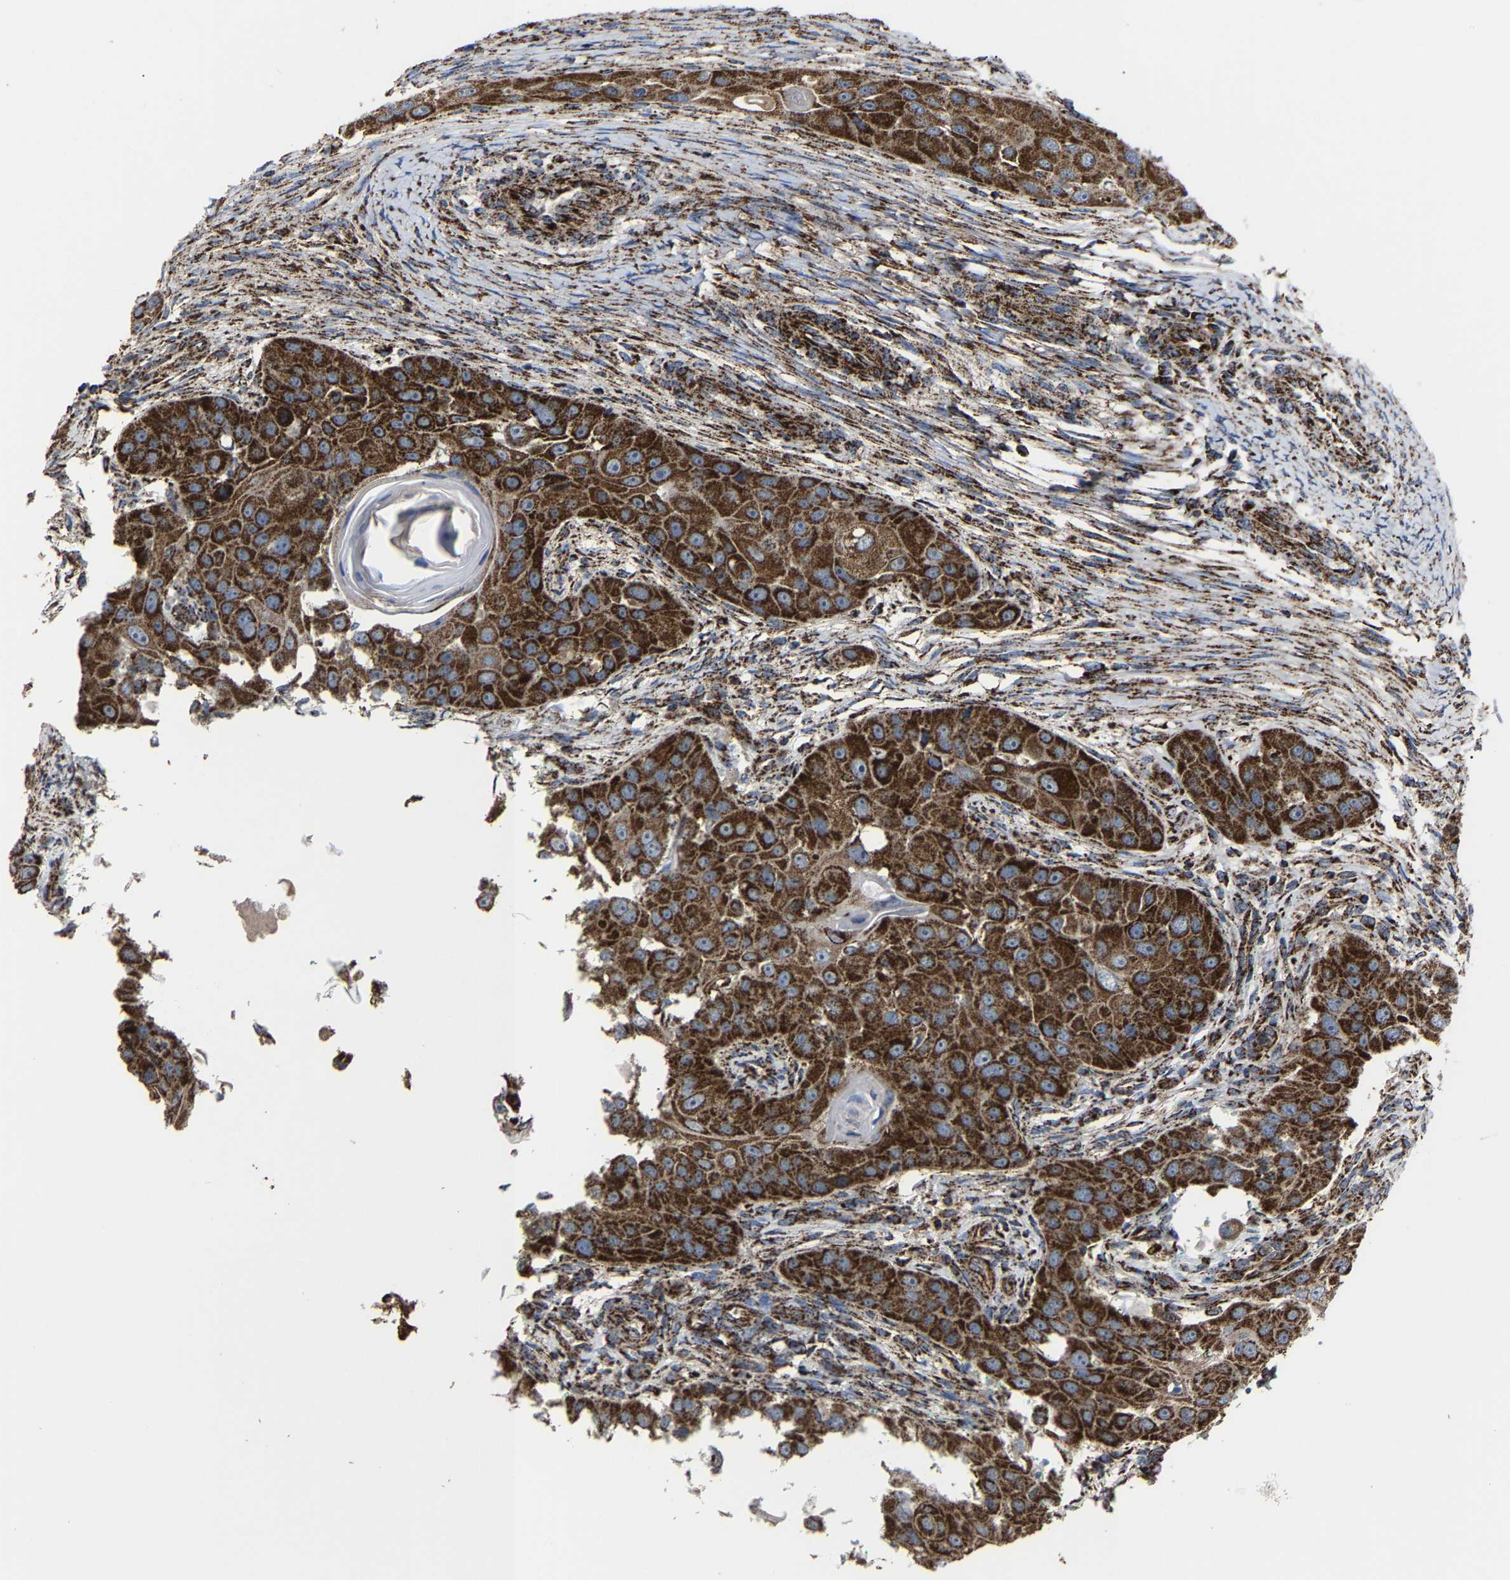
{"staining": {"intensity": "strong", "quantity": ">75%", "location": "cytoplasmic/membranous"}, "tissue": "head and neck cancer", "cell_type": "Tumor cells", "image_type": "cancer", "snomed": [{"axis": "morphology", "description": "Normal tissue, NOS"}, {"axis": "morphology", "description": "Squamous cell carcinoma, NOS"}, {"axis": "topography", "description": "Skeletal muscle"}, {"axis": "topography", "description": "Head-Neck"}], "caption": "About >75% of tumor cells in head and neck squamous cell carcinoma reveal strong cytoplasmic/membranous protein expression as visualized by brown immunohistochemical staining.", "gene": "NDUFV3", "patient": {"sex": "male", "age": 51}}